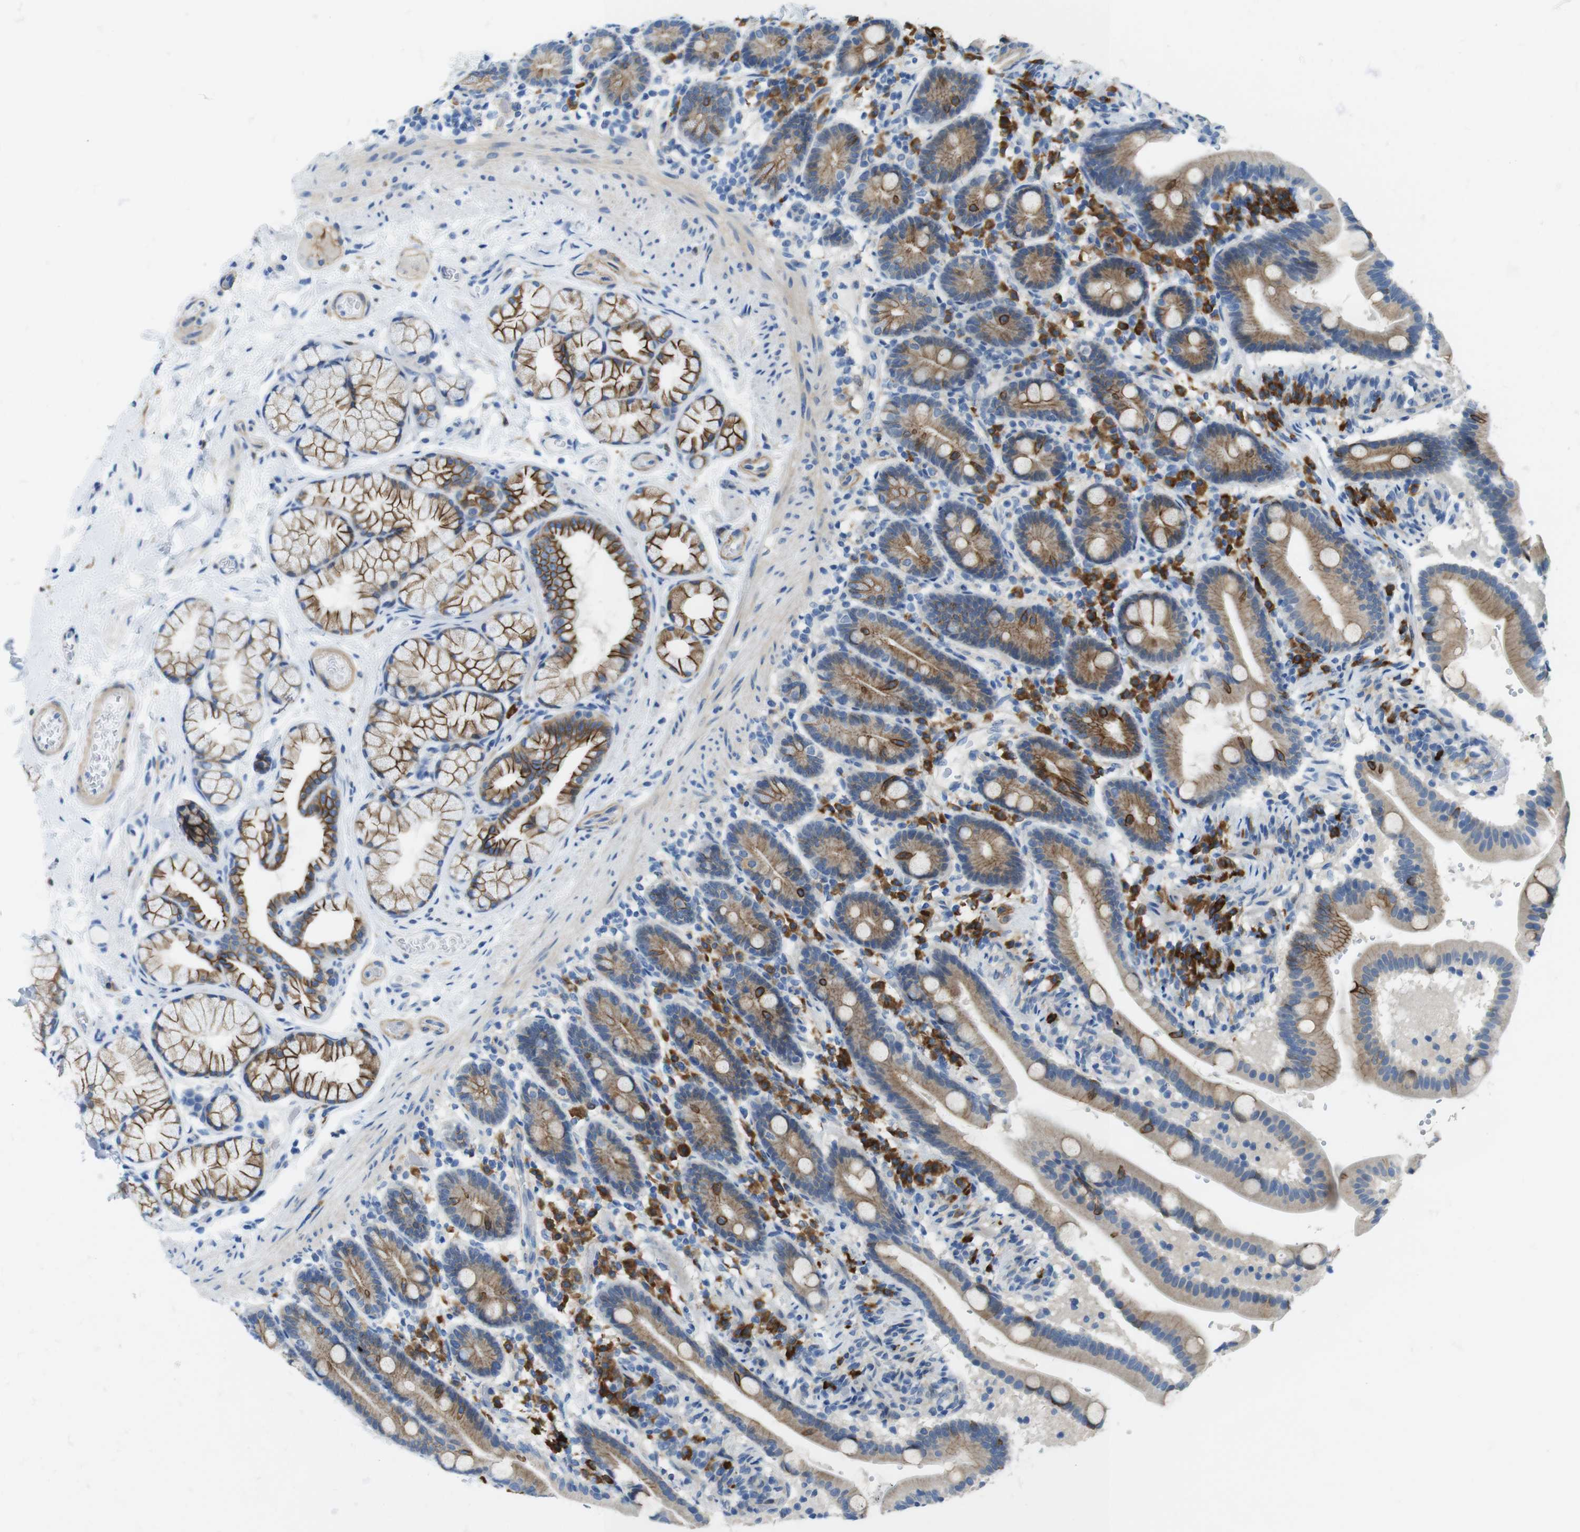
{"staining": {"intensity": "moderate", "quantity": "25%-75%", "location": "cytoplasmic/membranous"}, "tissue": "duodenum", "cell_type": "Glandular cells", "image_type": "normal", "snomed": [{"axis": "morphology", "description": "Normal tissue, NOS"}, {"axis": "topography", "description": "Duodenum"}], "caption": "A brown stain shows moderate cytoplasmic/membranous expression of a protein in glandular cells of normal duodenum.", "gene": "CLMN", "patient": {"sex": "male", "age": 54}}